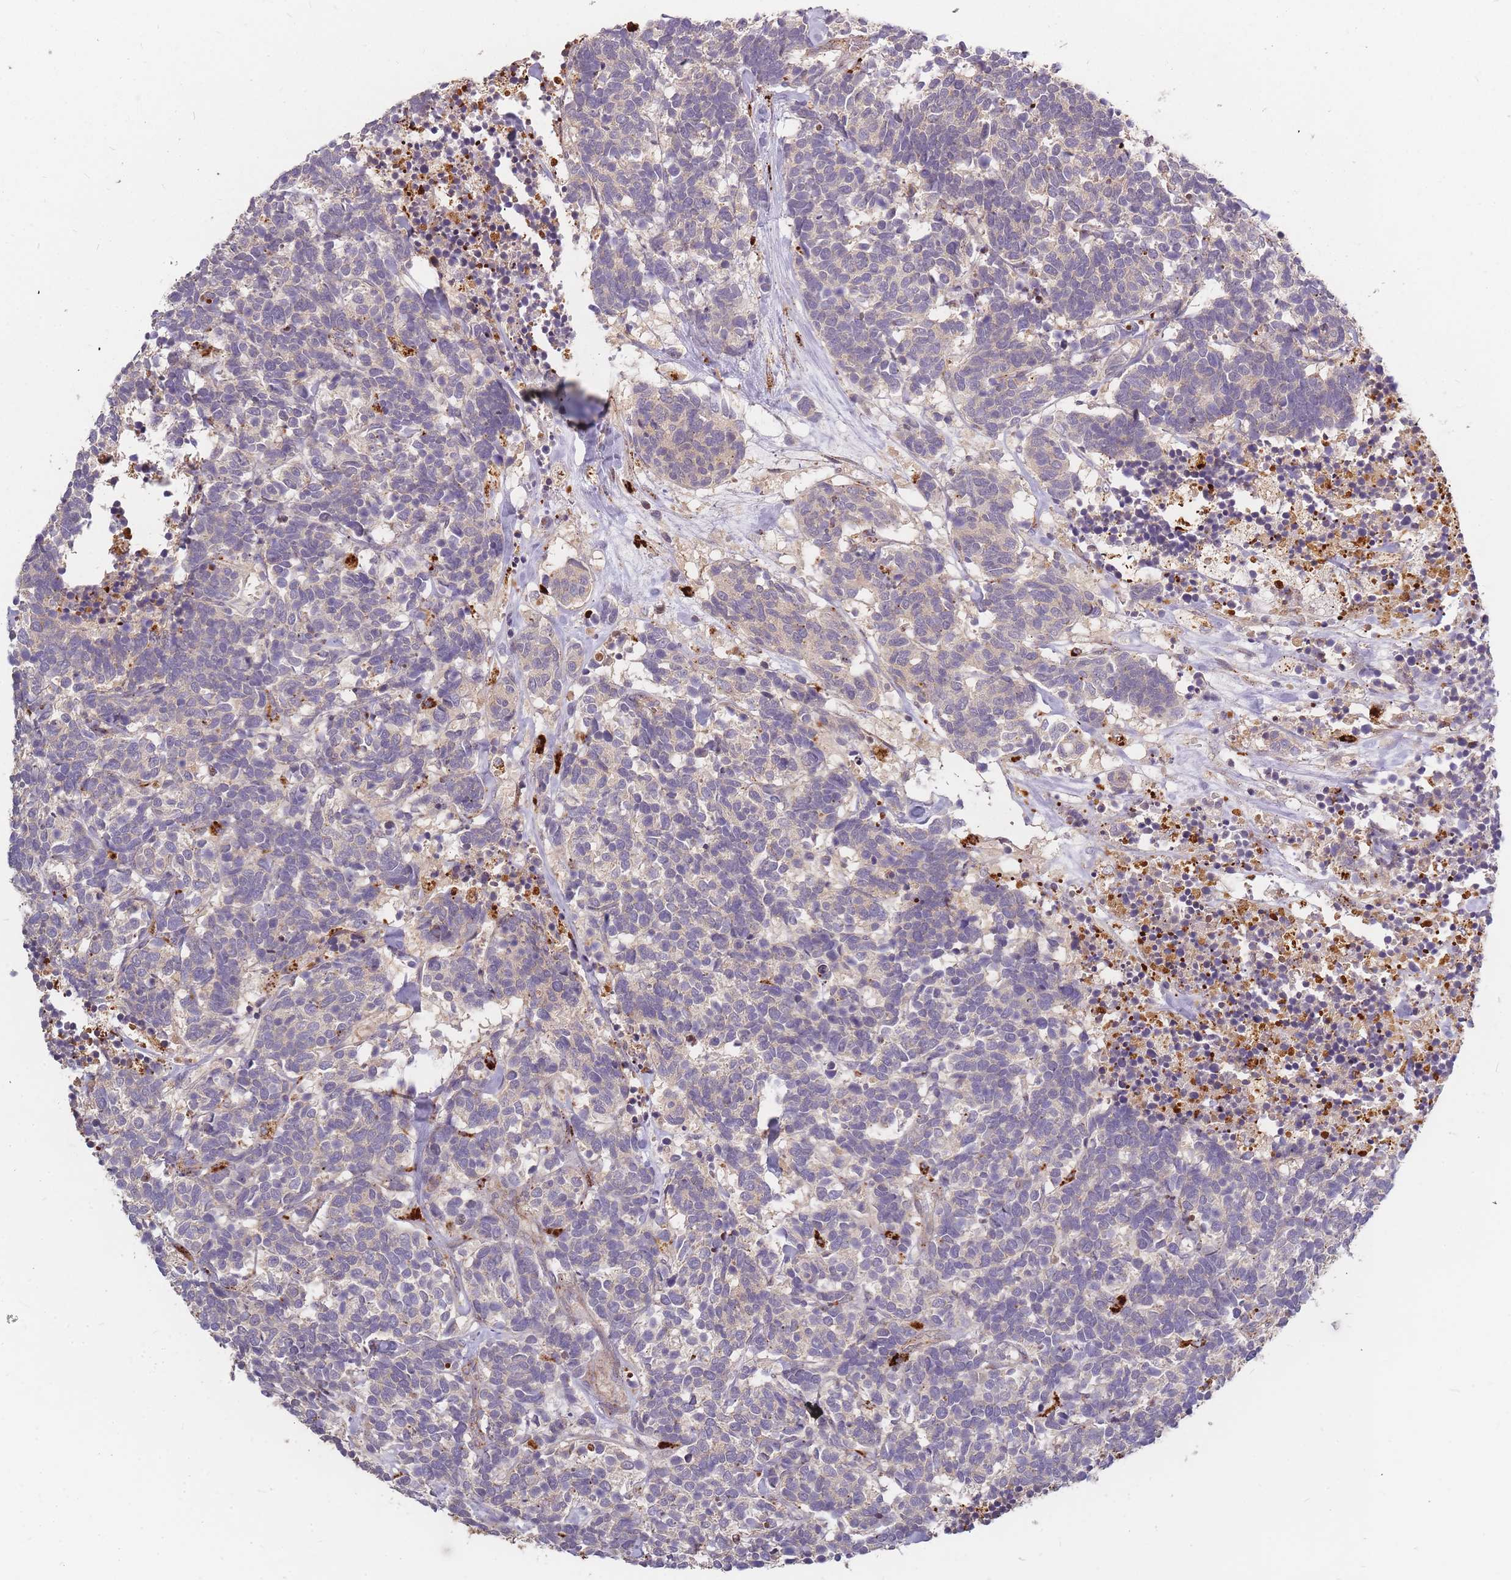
{"staining": {"intensity": "negative", "quantity": "none", "location": "none"}, "tissue": "carcinoid", "cell_type": "Tumor cells", "image_type": "cancer", "snomed": [{"axis": "morphology", "description": "Carcinoma, NOS"}, {"axis": "morphology", "description": "Carcinoid, malignant, NOS"}, {"axis": "topography", "description": "Urinary bladder"}], "caption": "A high-resolution photomicrograph shows immunohistochemistry (IHC) staining of malignant carcinoid, which reveals no significant staining in tumor cells.", "gene": "ATG5", "patient": {"sex": "male", "age": 57}}